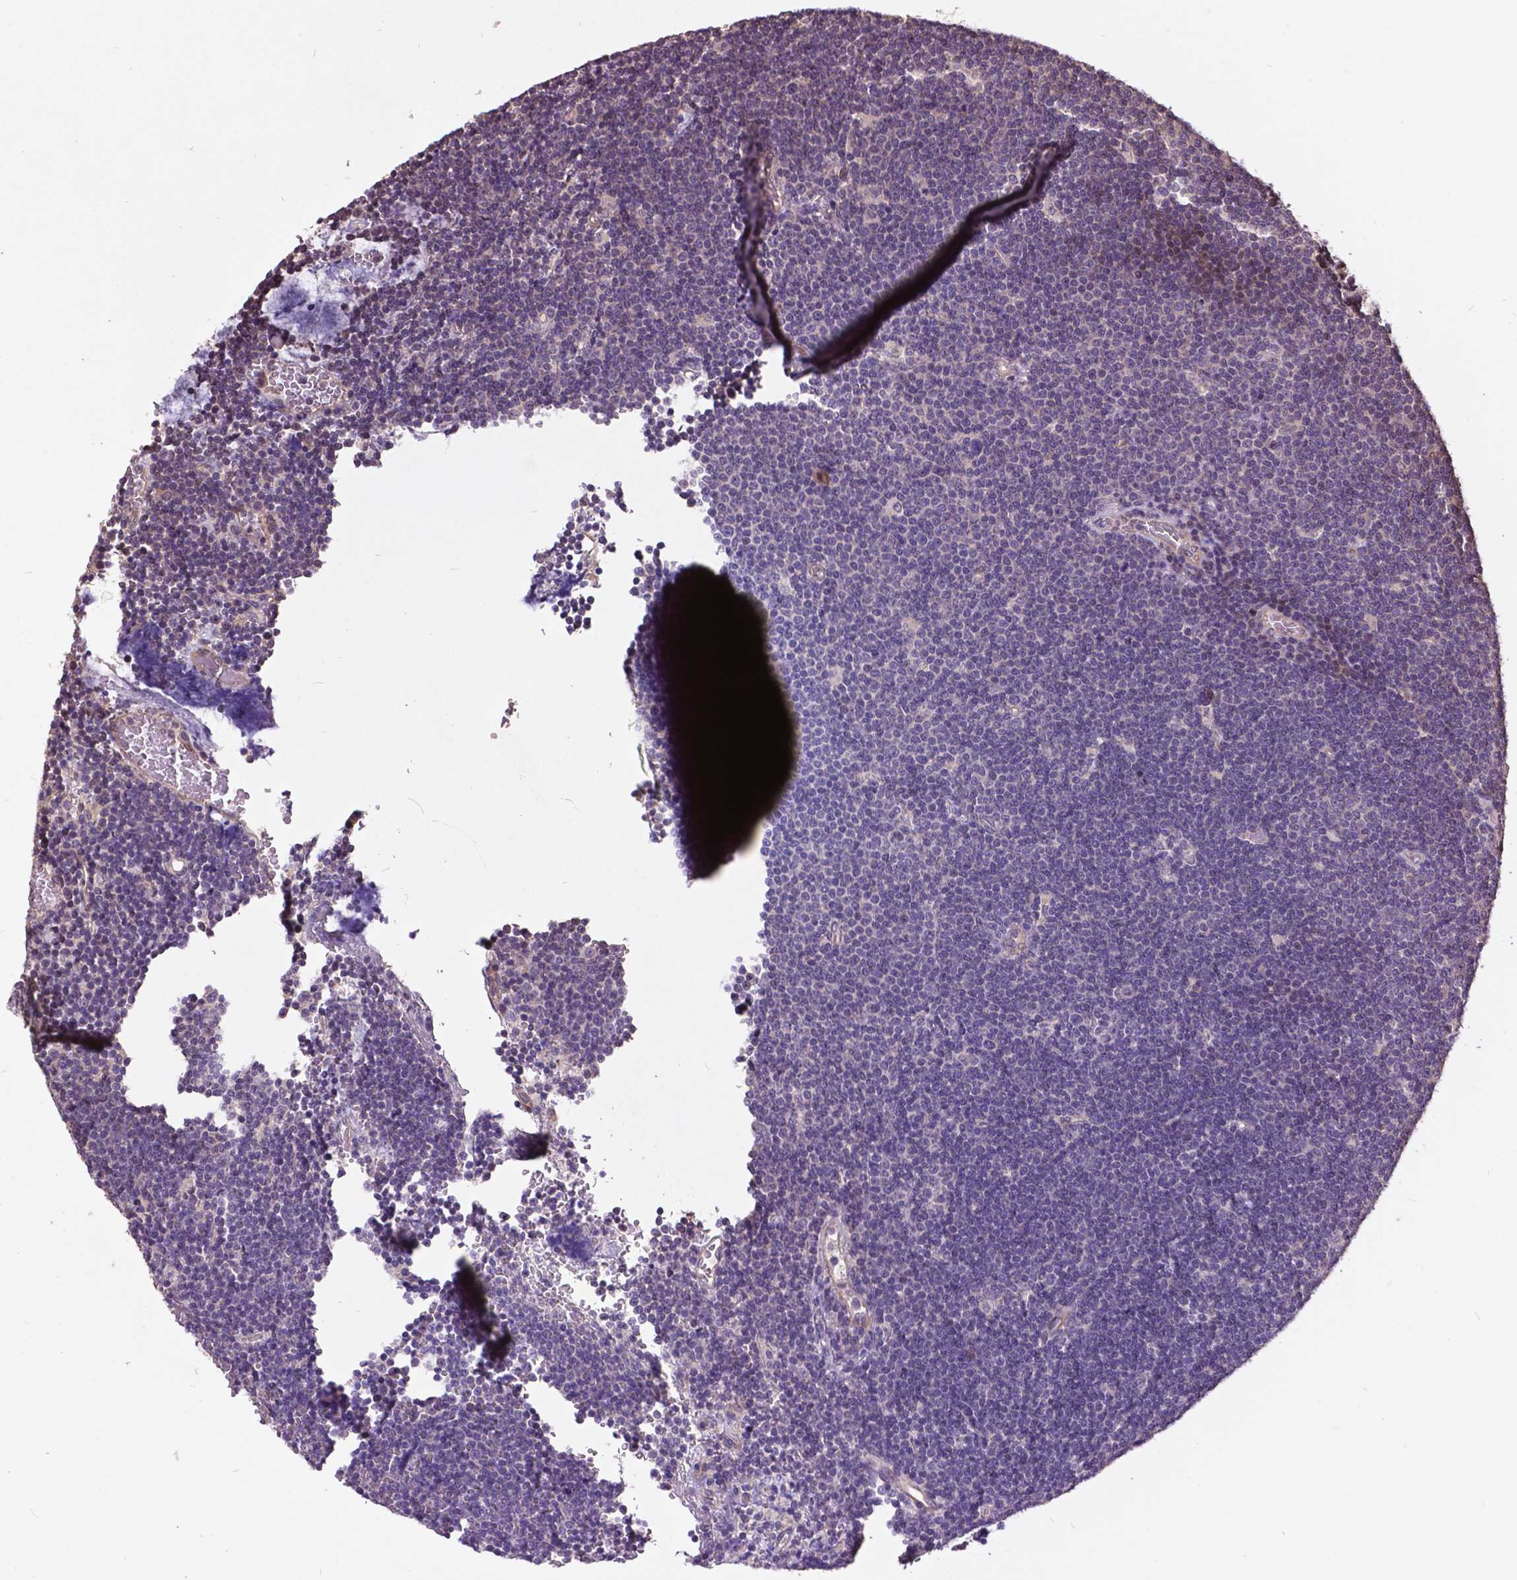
{"staining": {"intensity": "negative", "quantity": "none", "location": "none"}, "tissue": "lymphoma", "cell_type": "Tumor cells", "image_type": "cancer", "snomed": [{"axis": "morphology", "description": "Malignant lymphoma, non-Hodgkin's type, Low grade"}, {"axis": "topography", "description": "Brain"}], "caption": "Tumor cells show no significant staining in lymphoma.", "gene": "AP1S3", "patient": {"sex": "female", "age": 66}}